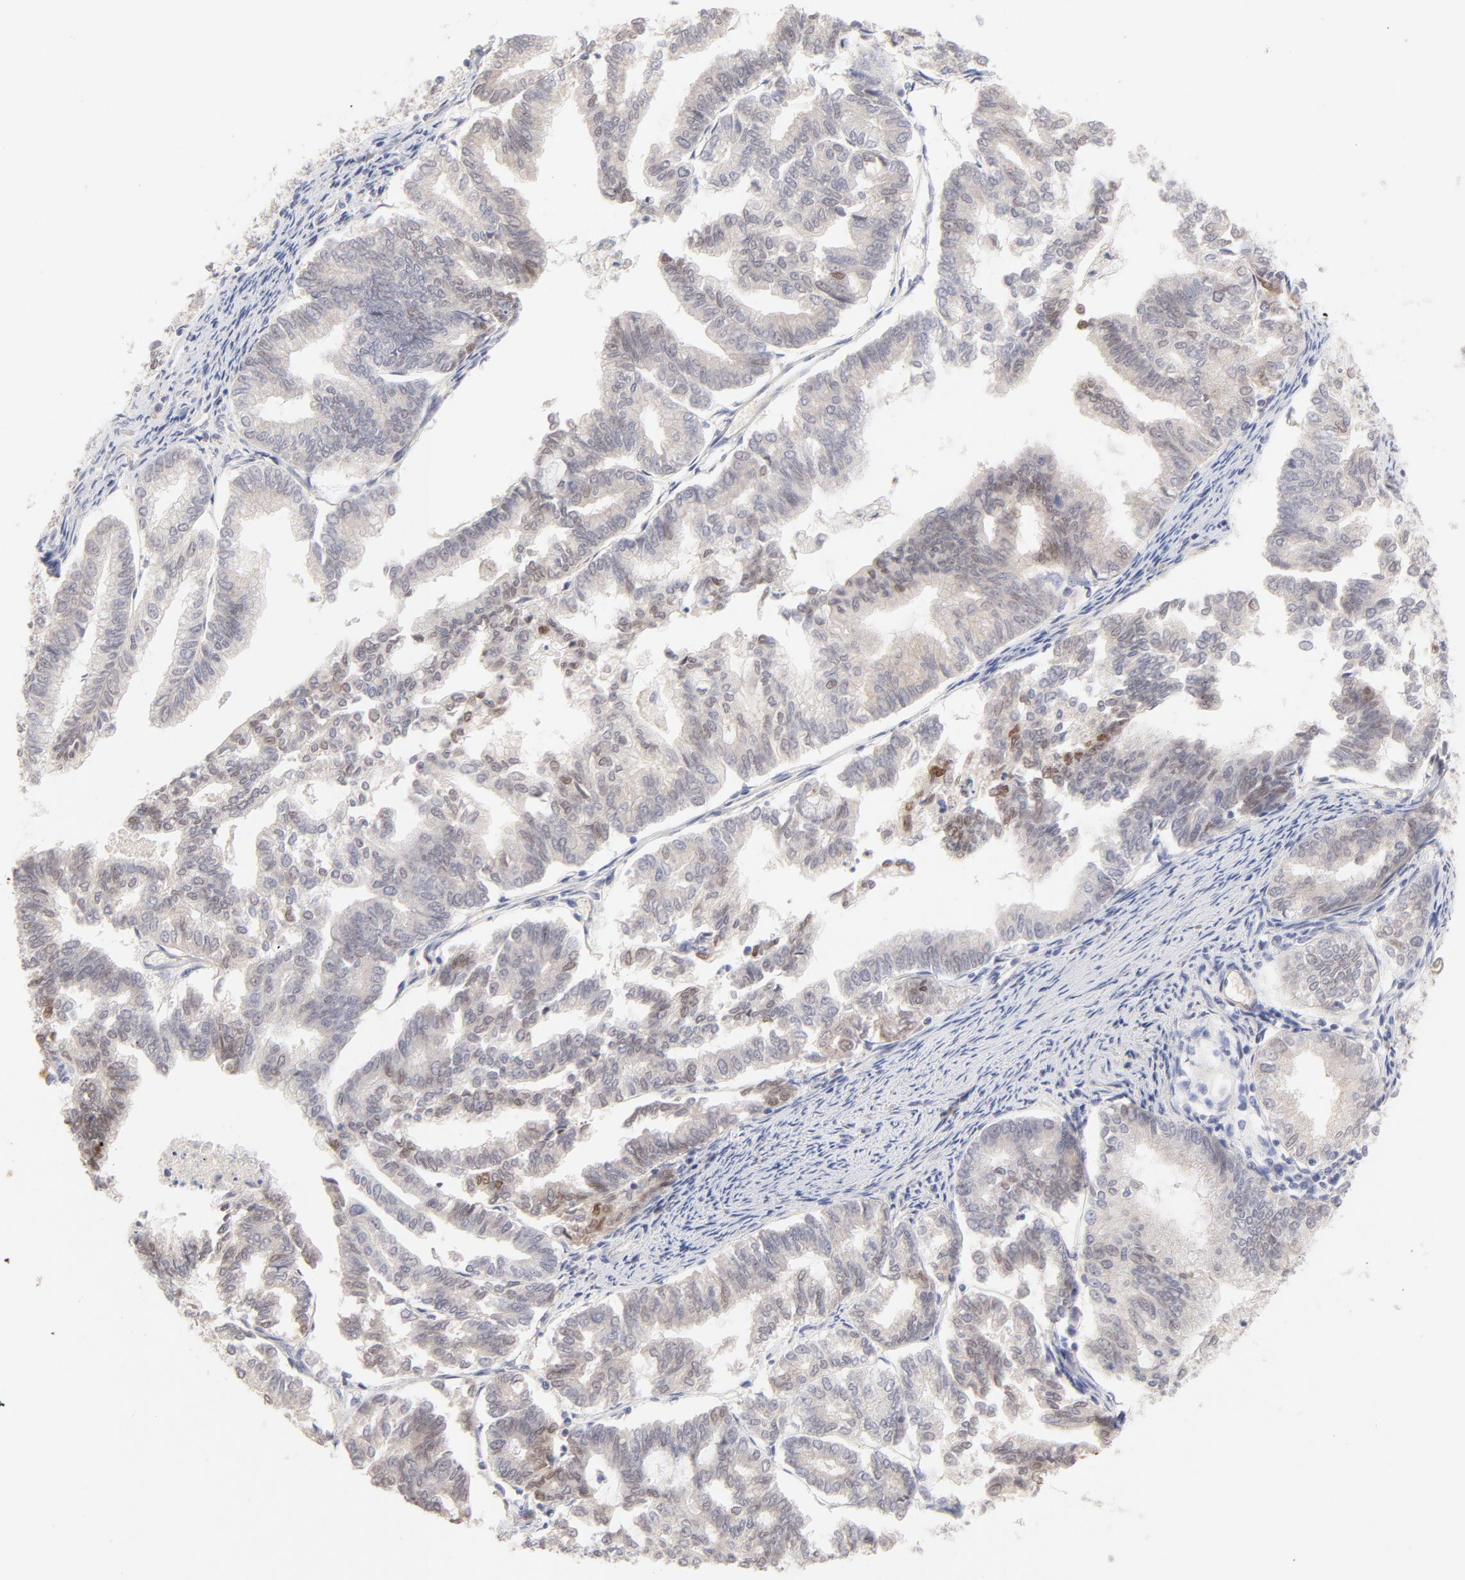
{"staining": {"intensity": "weak", "quantity": "<25%", "location": "nuclear"}, "tissue": "endometrial cancer", "cell_type": "Tumor cells", "image_type": "cancer", "snomed": [{"axis": "morphology", "description": "Adenocarcinoma, NOS"}, {"axis": "topography", "description": "Endometrium"}], "caption": "Image shows no significant protein expression in tumor cells of endometrial cancer.", "gene": "ELF3", "patient": {"sex": "female", "age": 79}}